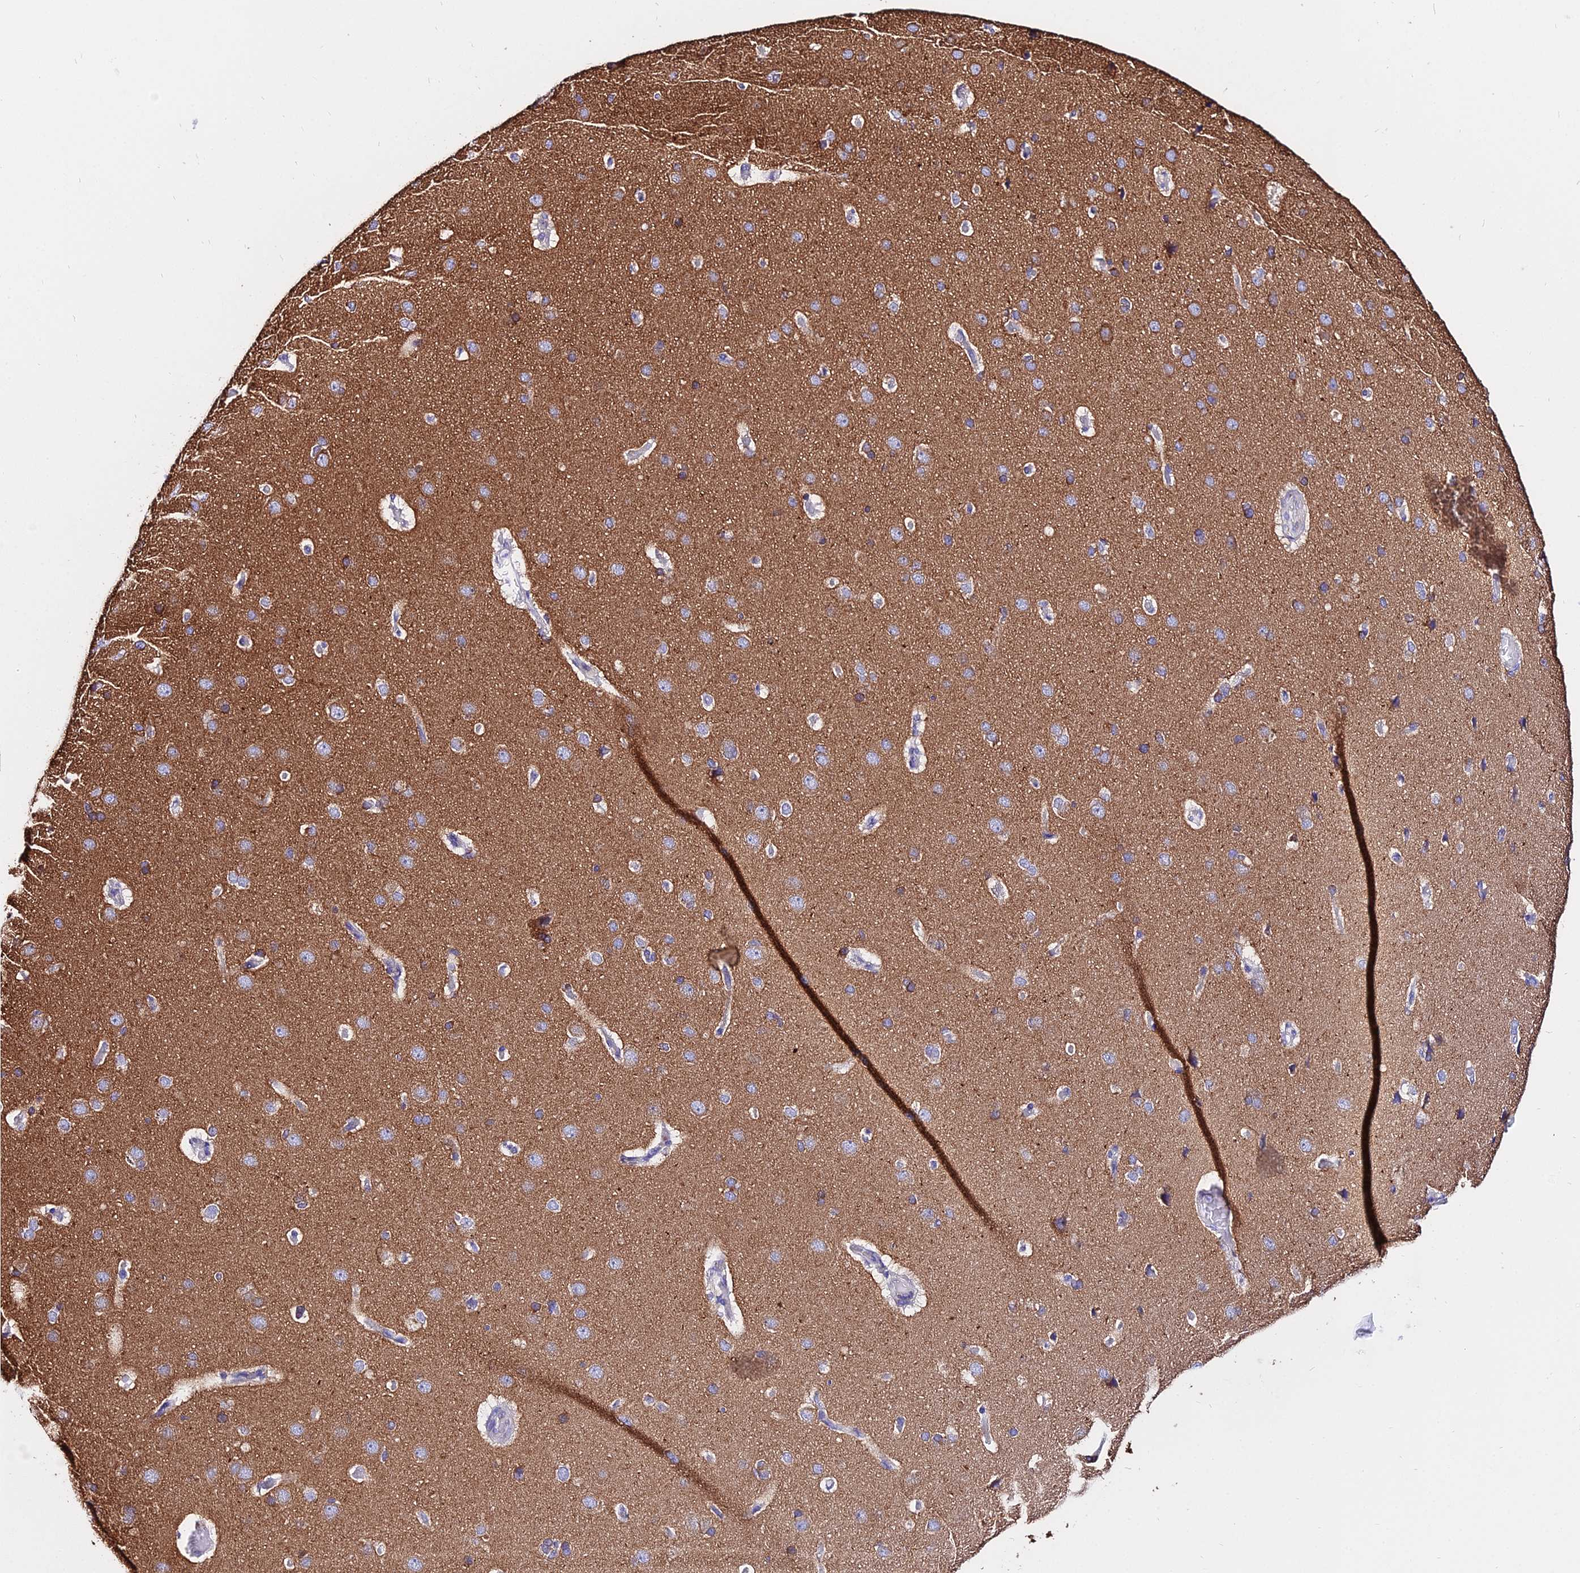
{"staining": {"intensity": "negative", "quantity": "none", "location": "none"}, "tissue": "cerebral cortex", "cell_type": "Endothelial cells", "image_type": "normal", "snomed": [{"axis": "morphology", "description": "Normal tissue, NOS"}, {"axis": "topography", "description": "Cerebral cortex"}], "caption": "This is an immunohistochemistry micrograph of unremarkable human cerebral cortex. There is no staining in endothelial cells.", "gene": "TUBA1A", "patient": {"sex": "male", "age": 62}}